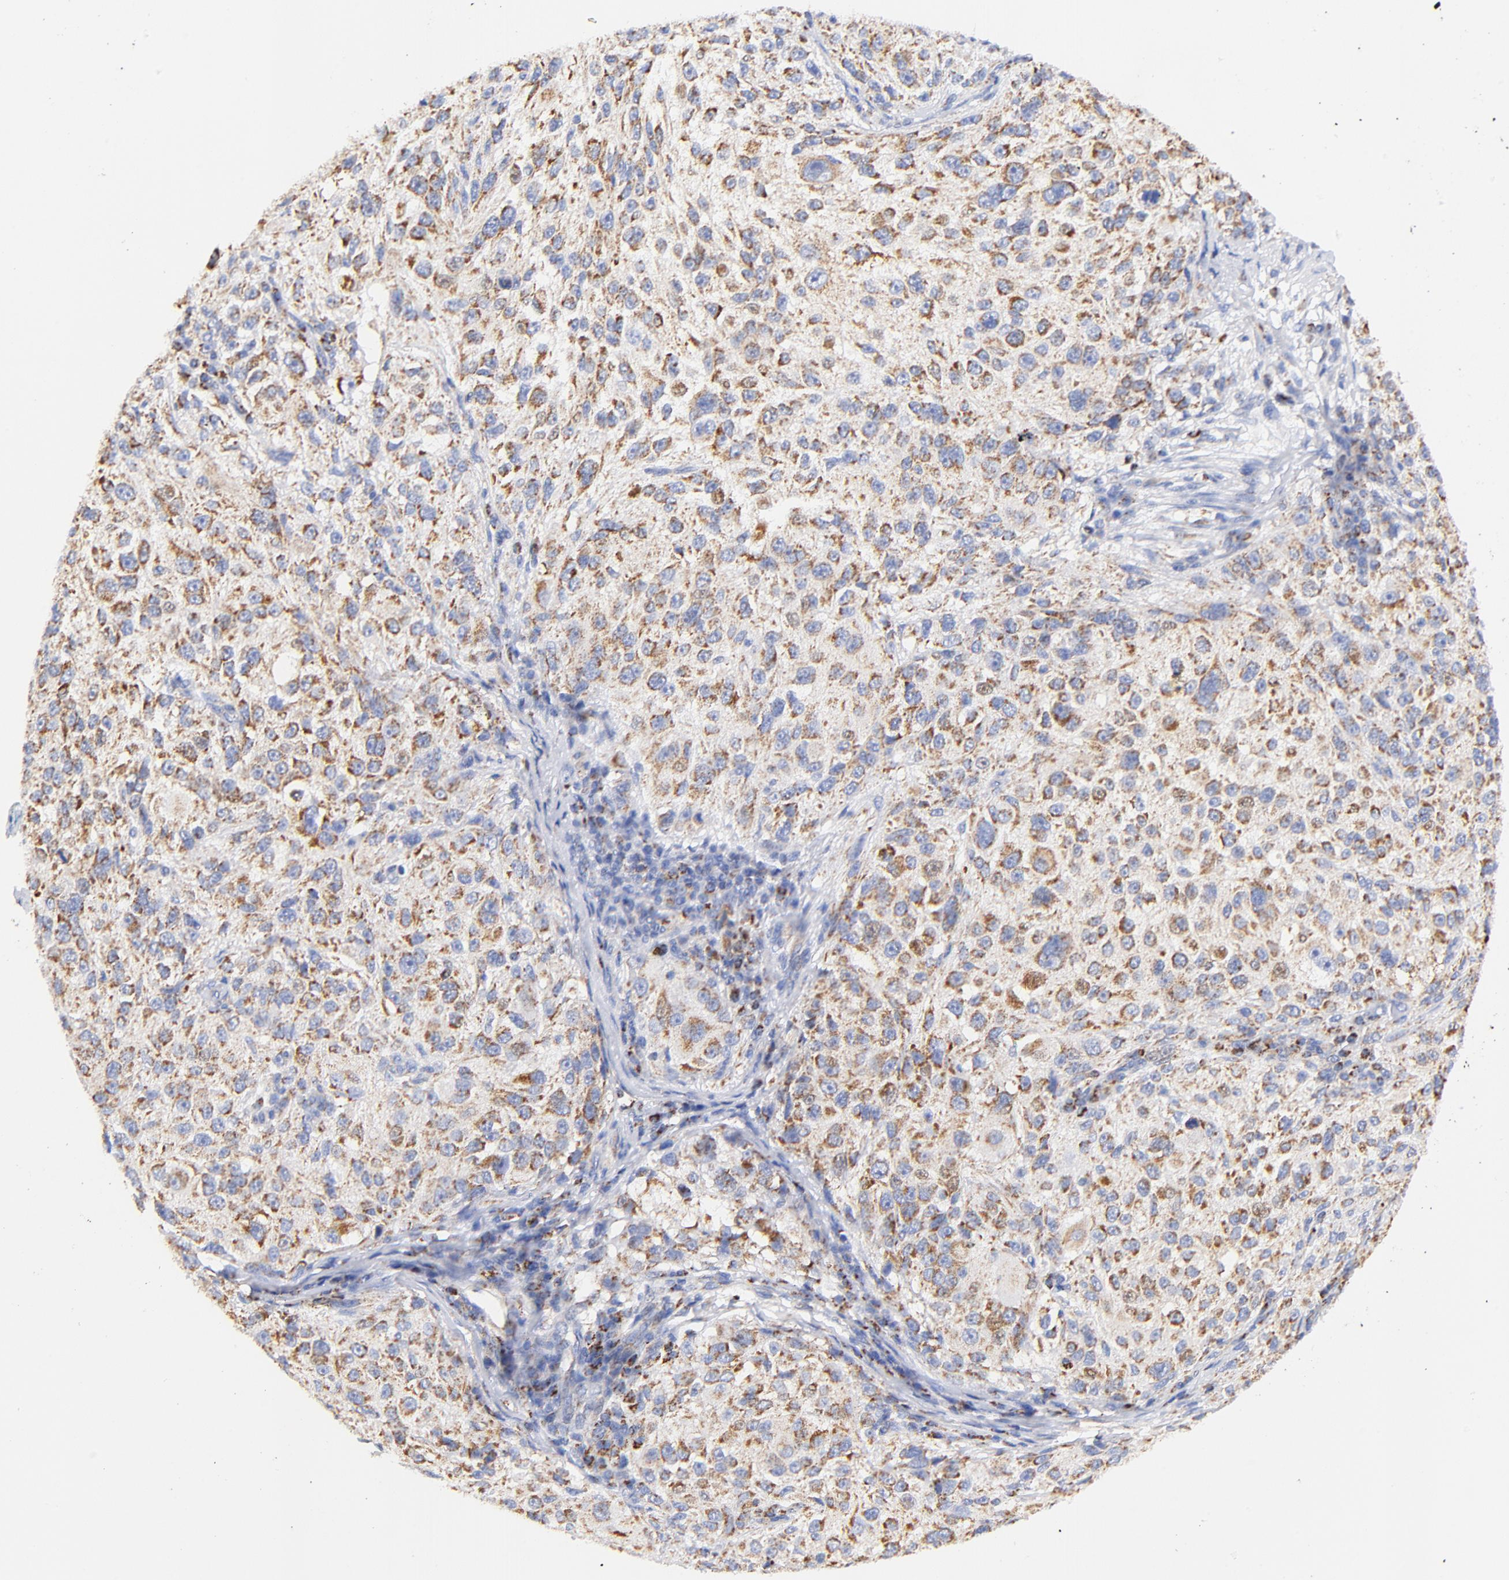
{"staining": {"intensity": "moderate", "quantity": "25%-75%", "location": "cytoplasmic/membranous"}, "tissue": "melanoma", "cell_type": "Tumor cells", "image_type": "cancer", "snomed": [{"axis": "morphology", "description": "Necrosis, NOS"}, {"axis": "morphology", "description": "Malignant melanoma, NOS"}, {"axis": "topography", "description": "Skin"}], "caption": "DAB (3,3'-diaminobenzidine) immunohistochemical staining of melanoma shows moderate cytoplasmic/membranous protein staining in about 25%-75% of tumor cells.", "gene": "ATP5F1D", "patient": {"sex": "female", "age": 87}}